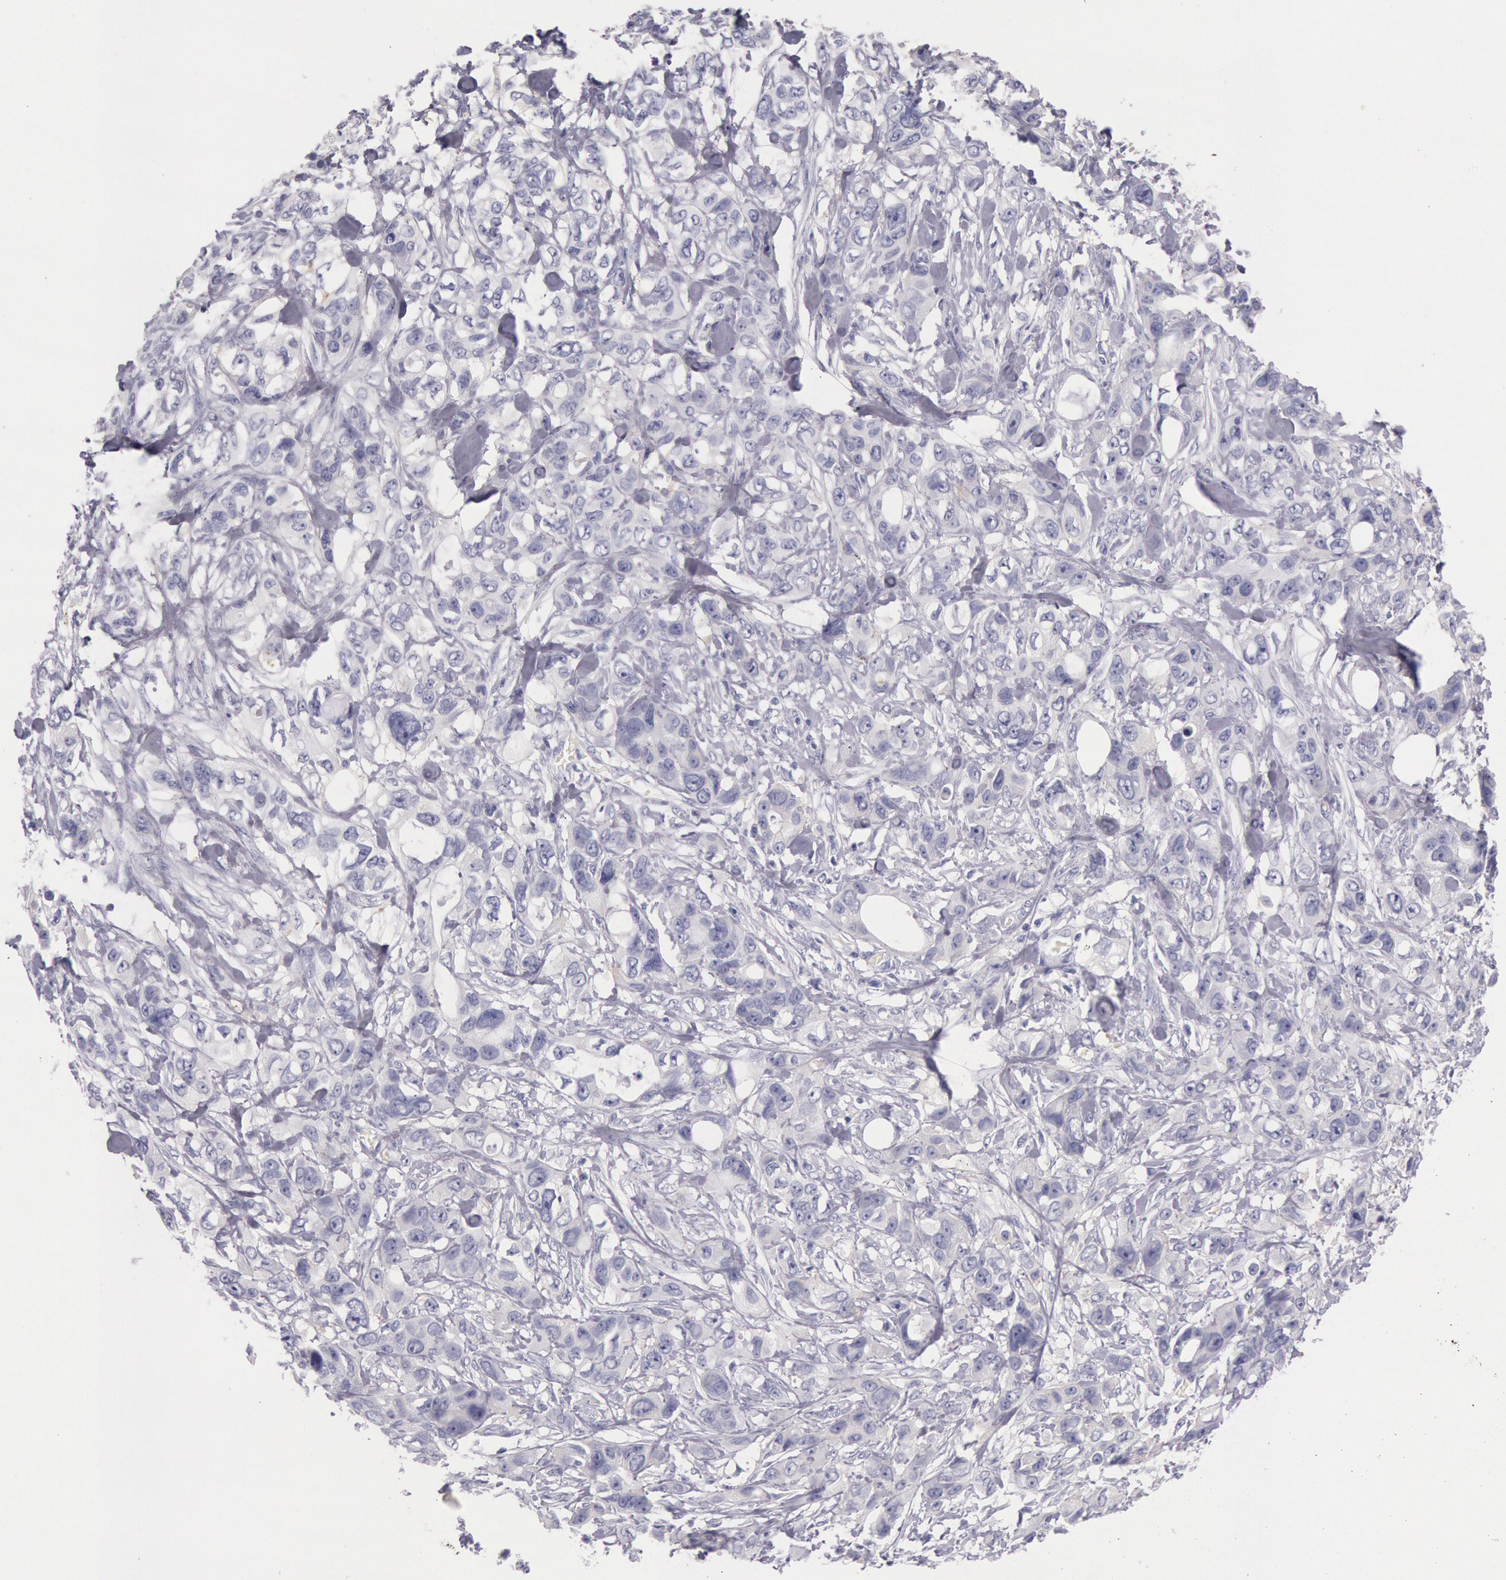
{"staining": {"intensity": "negative", "quantity": "none", "location": "none"}, "tissue": "stomach cancer", "cell_type": "Tumor cells", "image_type": "cancer", "snomed": [{"axis": "morphology", "description": "Adenocarcinoma, NOS"}, {"axis": "topography", "description": "Stomach, upper"}], "caption": "This histopathology image is of stomach cancer stained with immunohistochemistry (IHC) to label a protein in brown with the nuclei are counter-stained blue. There is no staining in tumor cells.", "gene": "EGFR", "patient": {"sex": "male", "age": 47}}